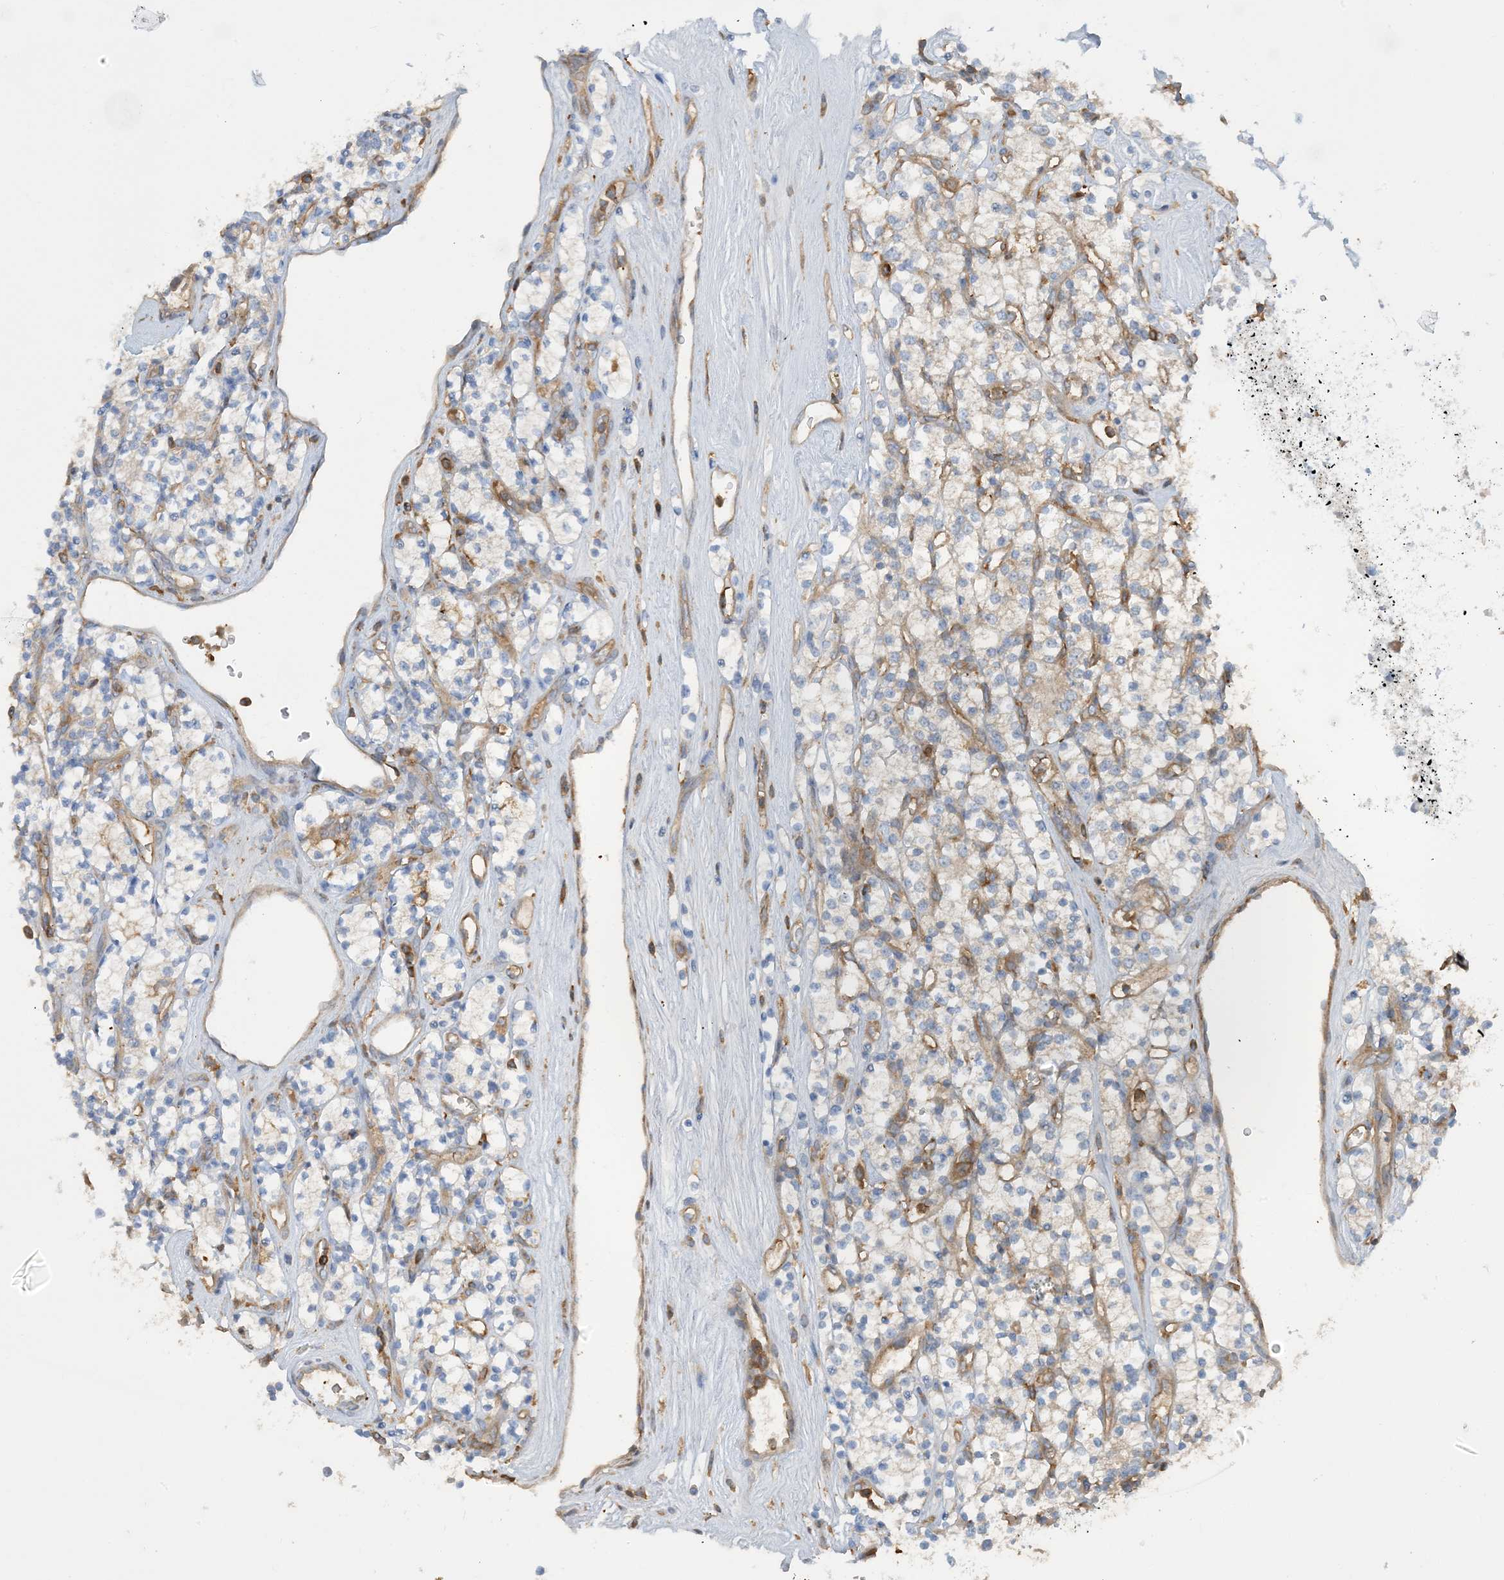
{"staining": {"intensity": "negative", "quantity": "none", "location": "none"}, "tissue": "renal cancer", "cell_type": "Tumor cells", "image_type": "cancer", "snomed": [{"axis": "morphology", "description": "Adenocarcinoma, NOS"}, {"axis": "topography", "description": "Kidney"}], "caption": "A high-resolution histopathology image shows immunohistochemistry (IHC) staining of adenocarcinoma (renal), which displays no significant staining in tumor cells.", "gene": "SFMBT2", "patient": {"sex": "male", "age": 77}}